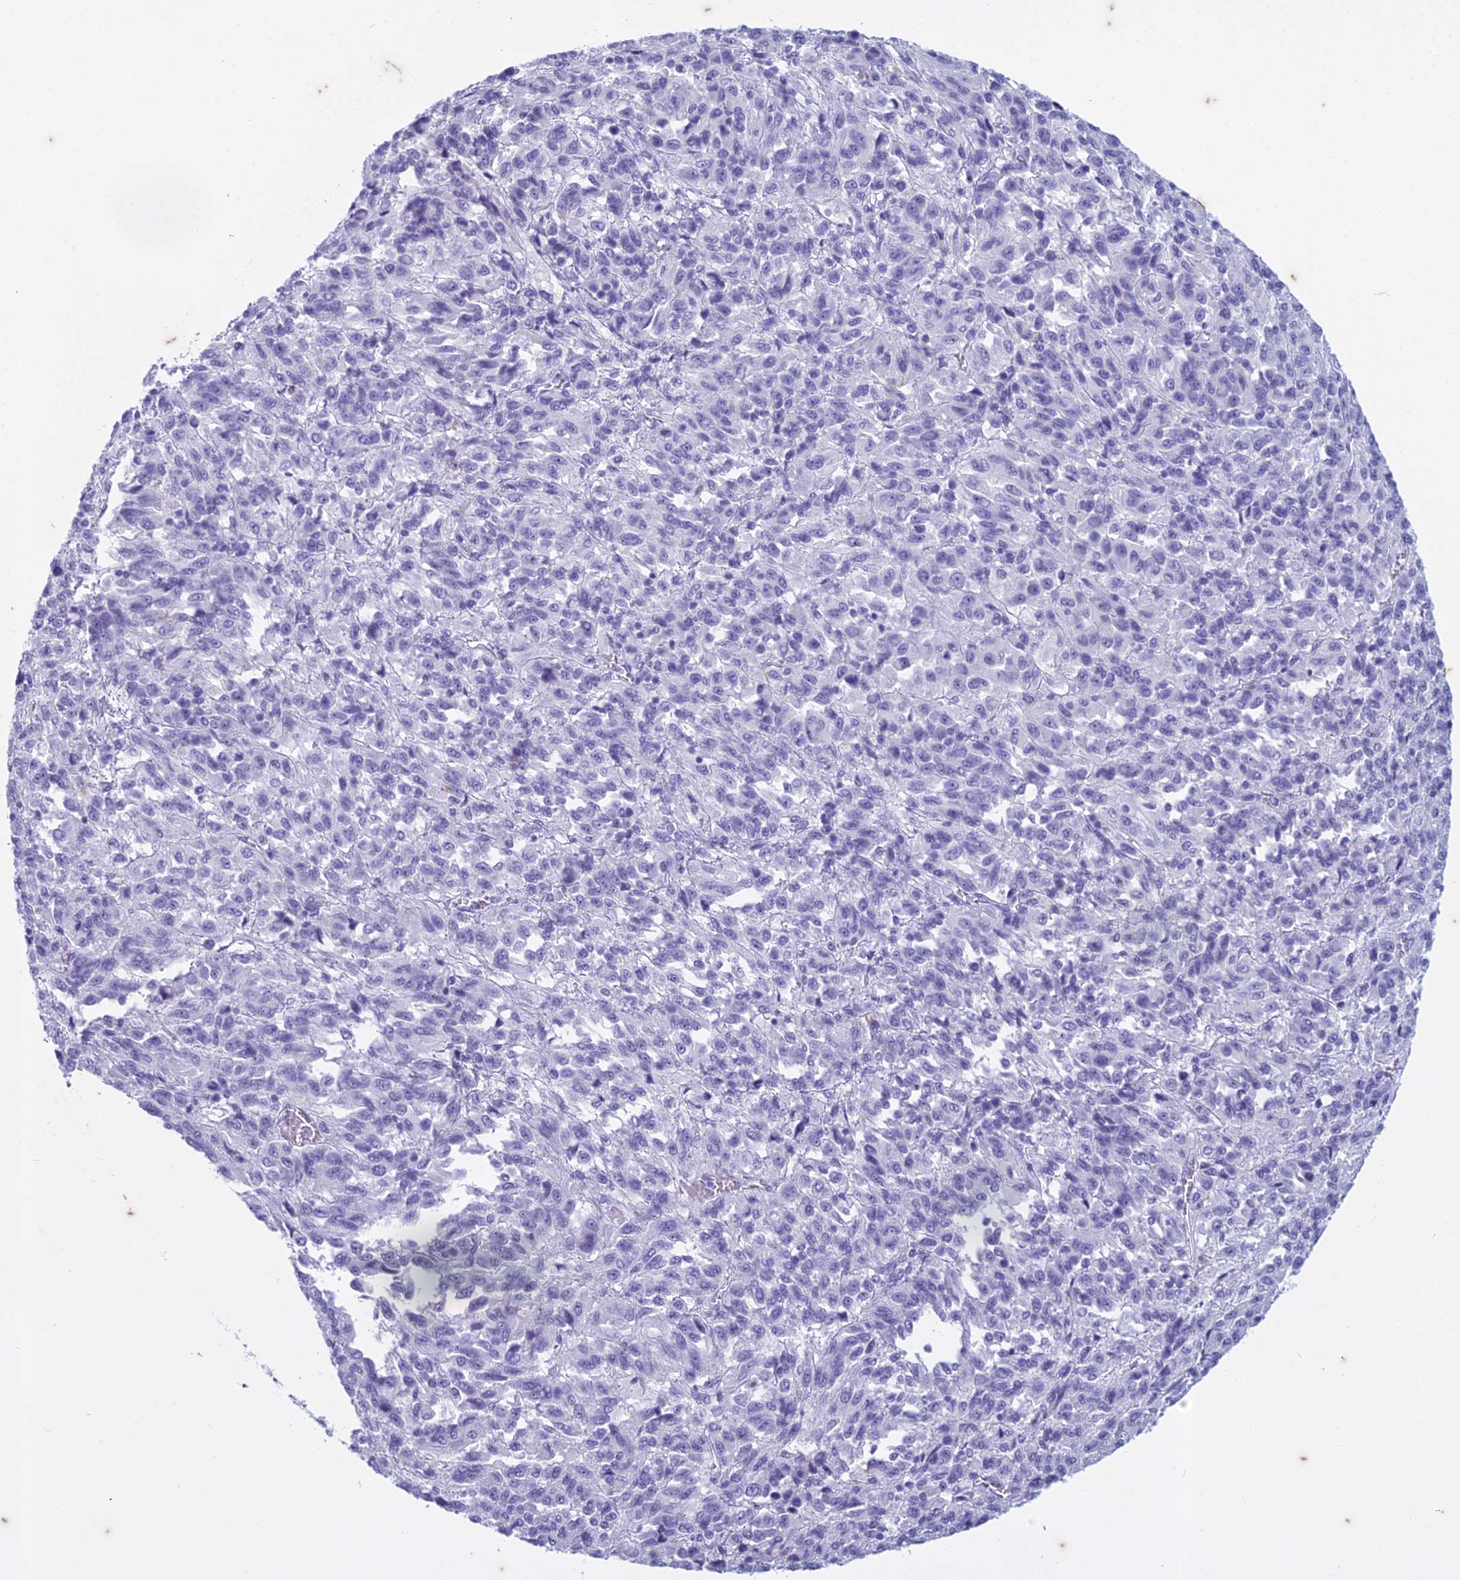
{"staining": {"intensity": "negative", "quantity": "none", "location": "none"}, "tissue": "melanoma", "cell_type": "Tumor cells", "image_type": "cancer", "snomed": [{"axis": "morphology", "description": "Malignant melanoma, Metastatic site"}, {"axis": "topography", "description": "Lung"}], "caption": "Immunohistochemistry (IHC) of melanoma exhibits no staining in tumor cells.", "gene": "HMGB4", "patient": {"sex": "male", "age": 64}}